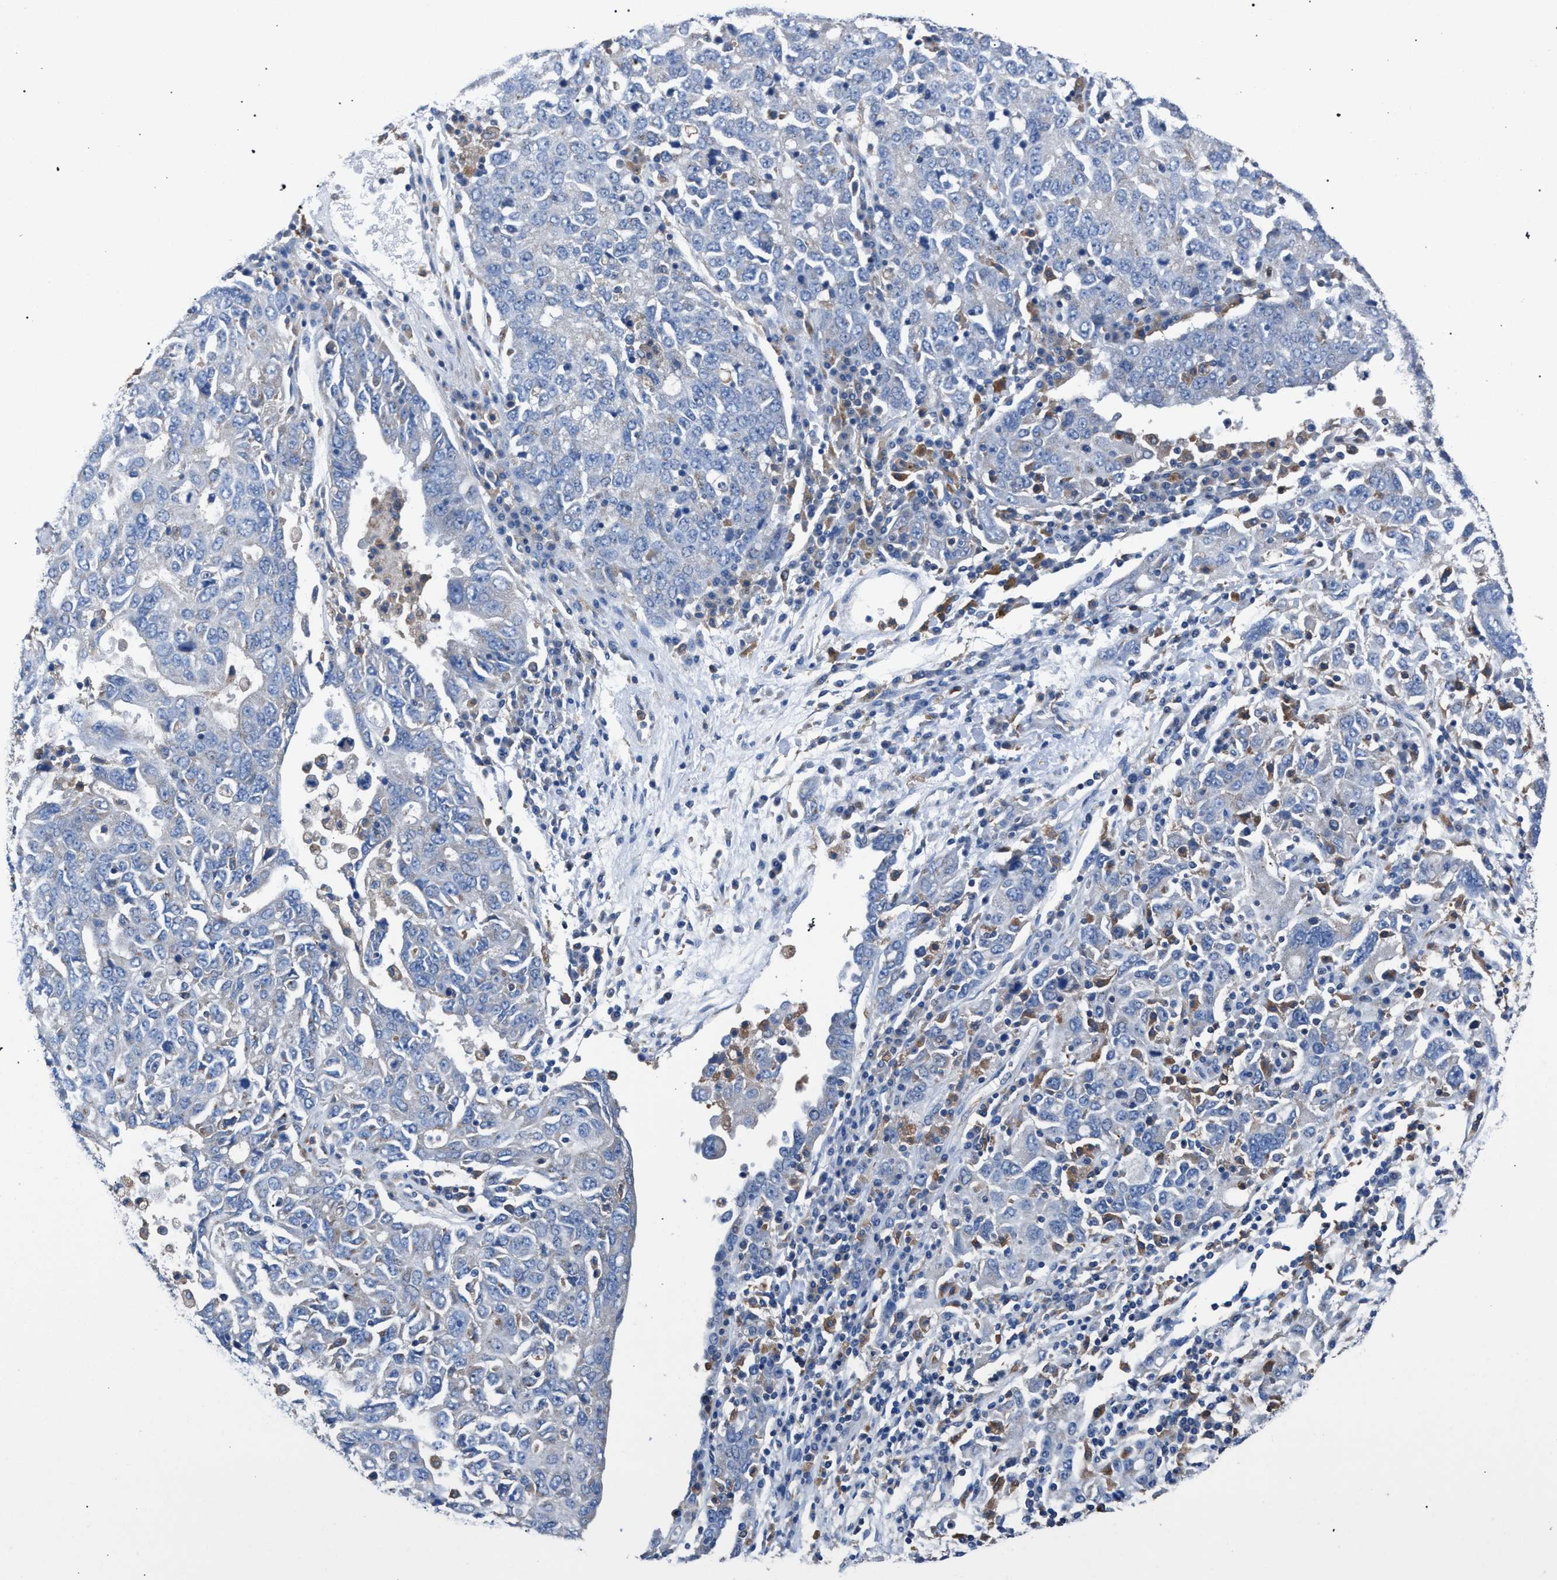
{"staining": {"intensity": "negative", "quantity": "none", "location": "none"}, "tissue": "ovarian cancer", "cell_type": "Tumor cells", "image_type": "cancer", "snomed": [{"axis": "morphology", "description": "Carcinoma, endometroid"}, {"axis": "topography", "description": "Ovary"}], "caption": "Tumor cells show no significant positivity in ovarian cancer. (DAB (3,3'-diaminobenzidine) IHC with hematoxylin counter stain).", "gene": "ATP6V0A1", "patient": {"sex": "female", "age": 62}}